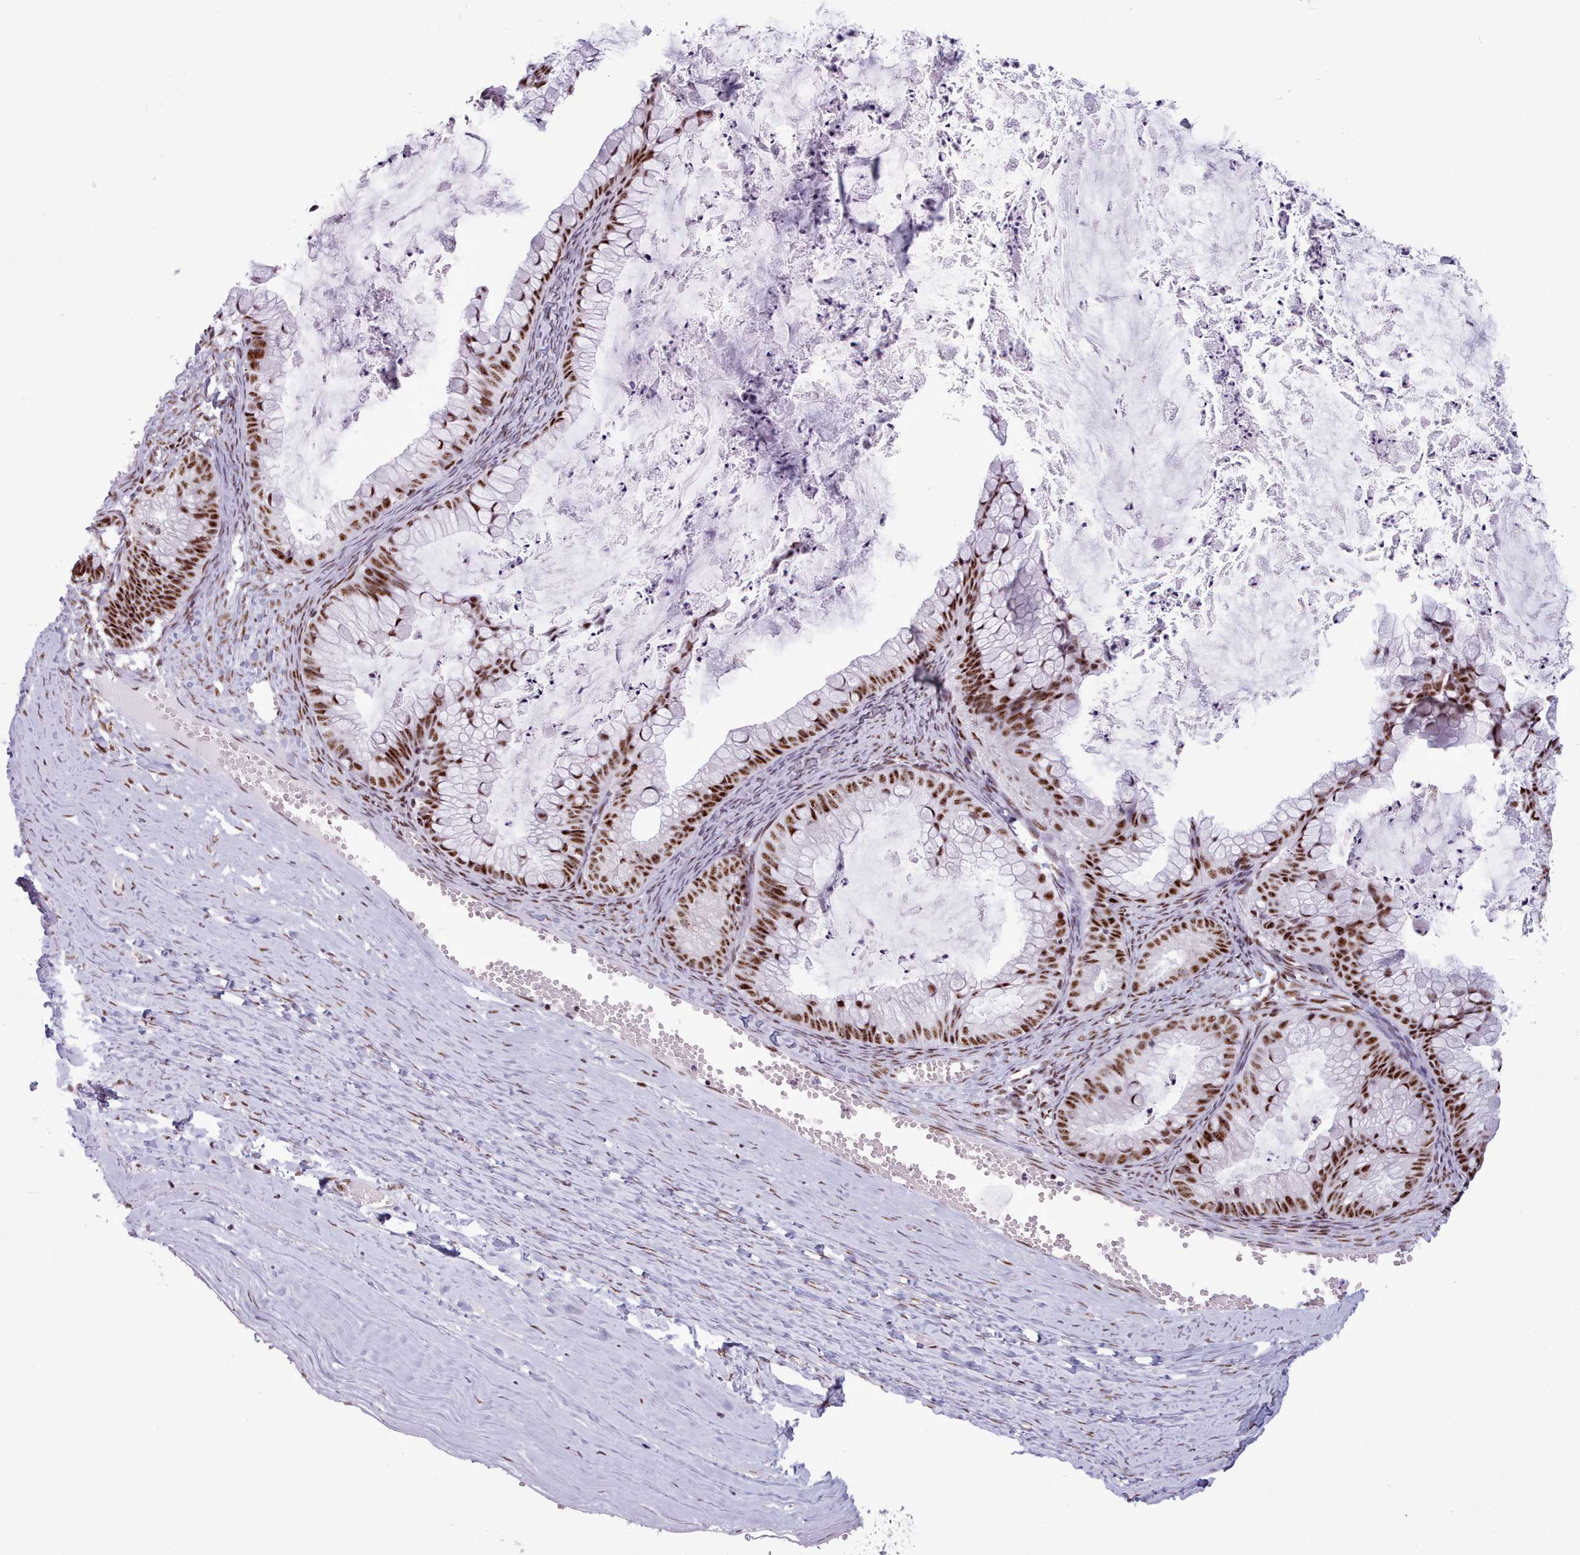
{"staining": {"intensity": "strong", "quantity": ">75%", "location": "nuclear"}, "tissue": "ovarian cancer", "cell_type": "Tumor cells", "image_type": "cancer", "snomed": [{"axis": "morphology", "description": "Cystadenocarcinoma, mucinous, NOS"}, {"axis": "topography", "description": "Ovary"}], "caption": "The histopathology image demonstrates staining of ovarian mucinous cystadenocarcinoma, revealing strong nuclear protein staining (brown color) within tumor cells.", "gene": "TMEM35B", "patient": {"sex": "female", "age": 35}}